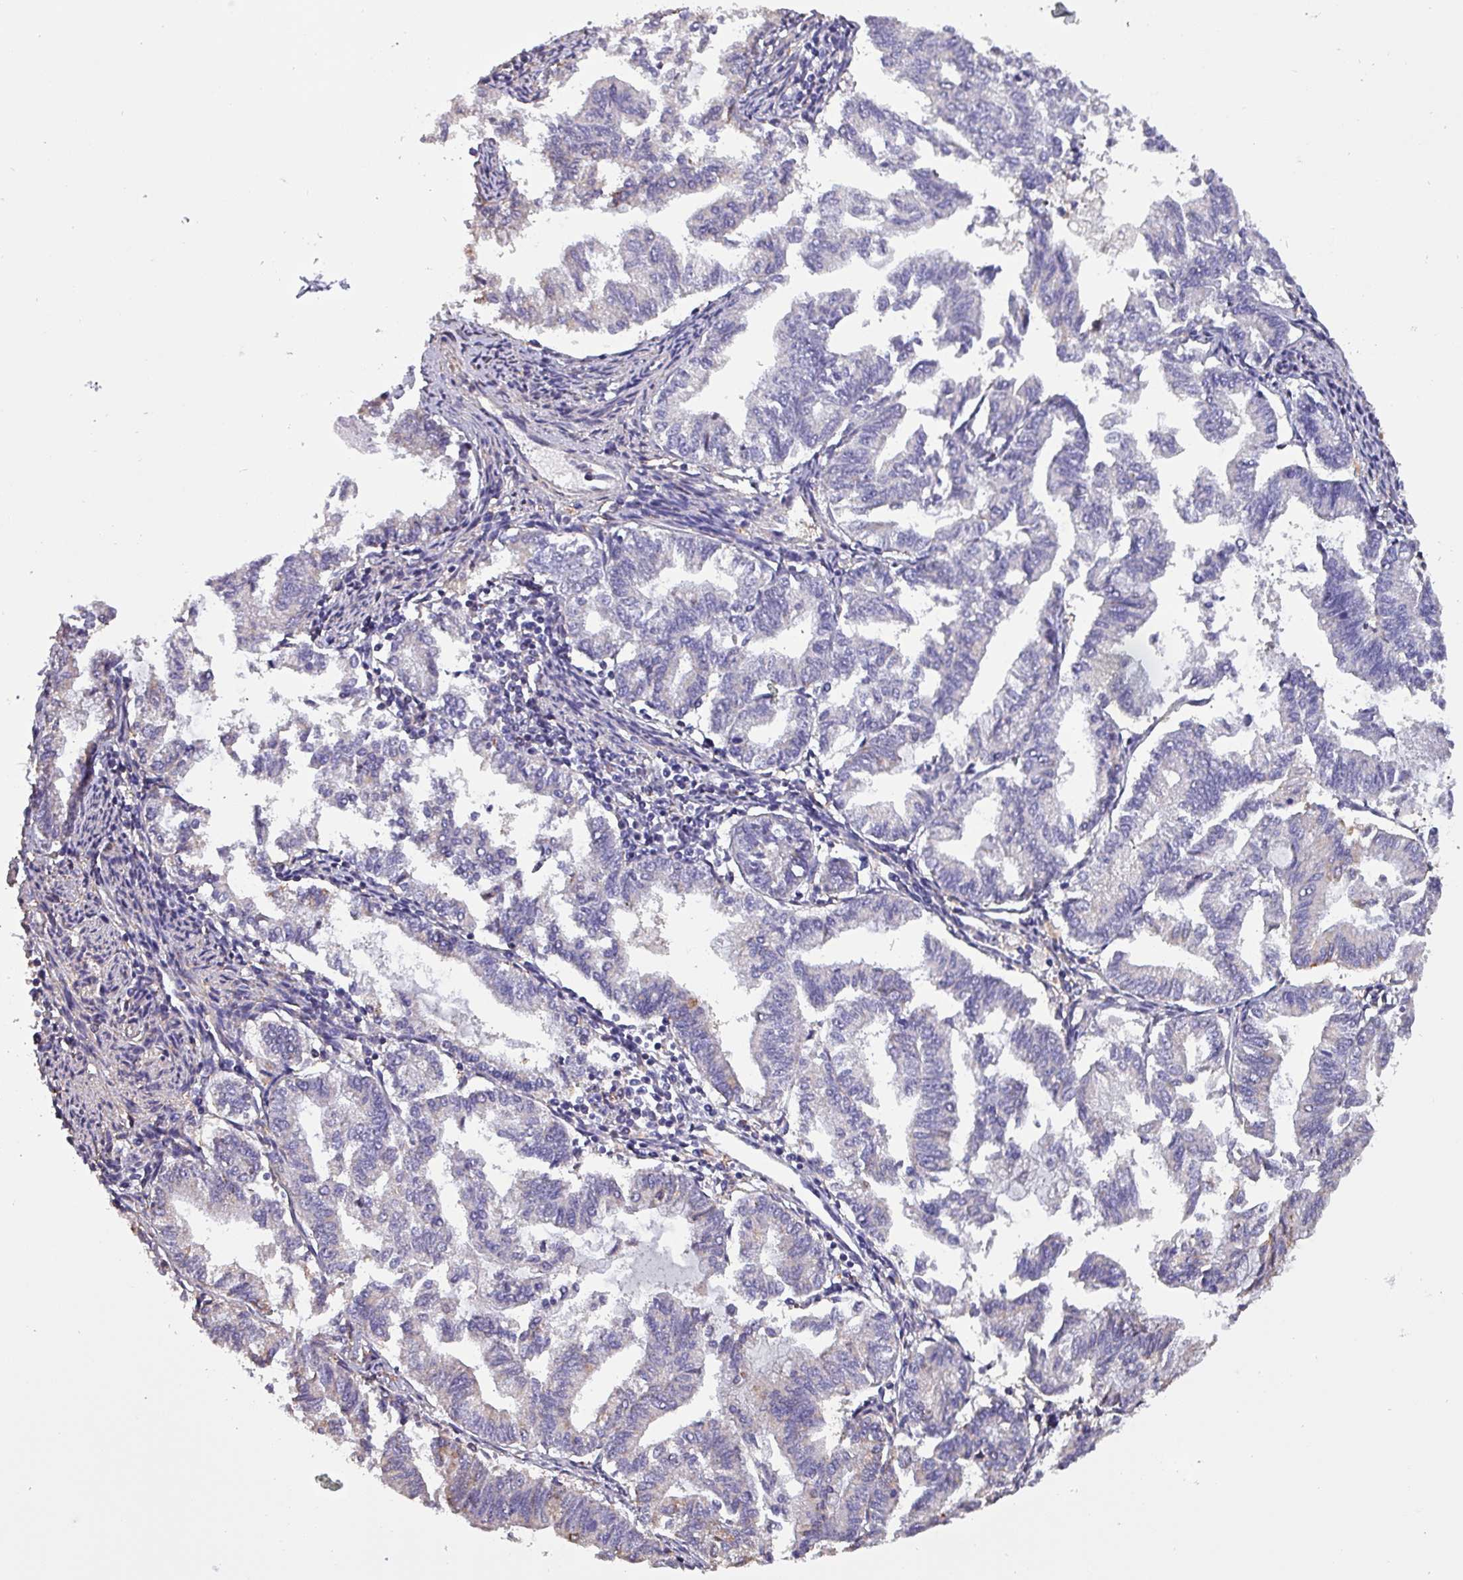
{"staining": {"intensity": "negative", "quantity": "none", "location": "none"}, "tissue": "endometrial cancer", "cell_type": "Tumor cells", "image_type": "cancer", "snomed": [{"axis": "morphology", "description": "Adenocarcinoma, NOS"}, {"axis": "topography", "description": "Endometrium"}], "caption": "This image is of adenocarcinoma (endometrial) stained with immunohistochemistry to label a protein in brown with the nuclei are counter-stained blue. There is no positivity in tumor cells.", "gene": "HTRA4", "patient": {"sex": "female", "age": 79}}